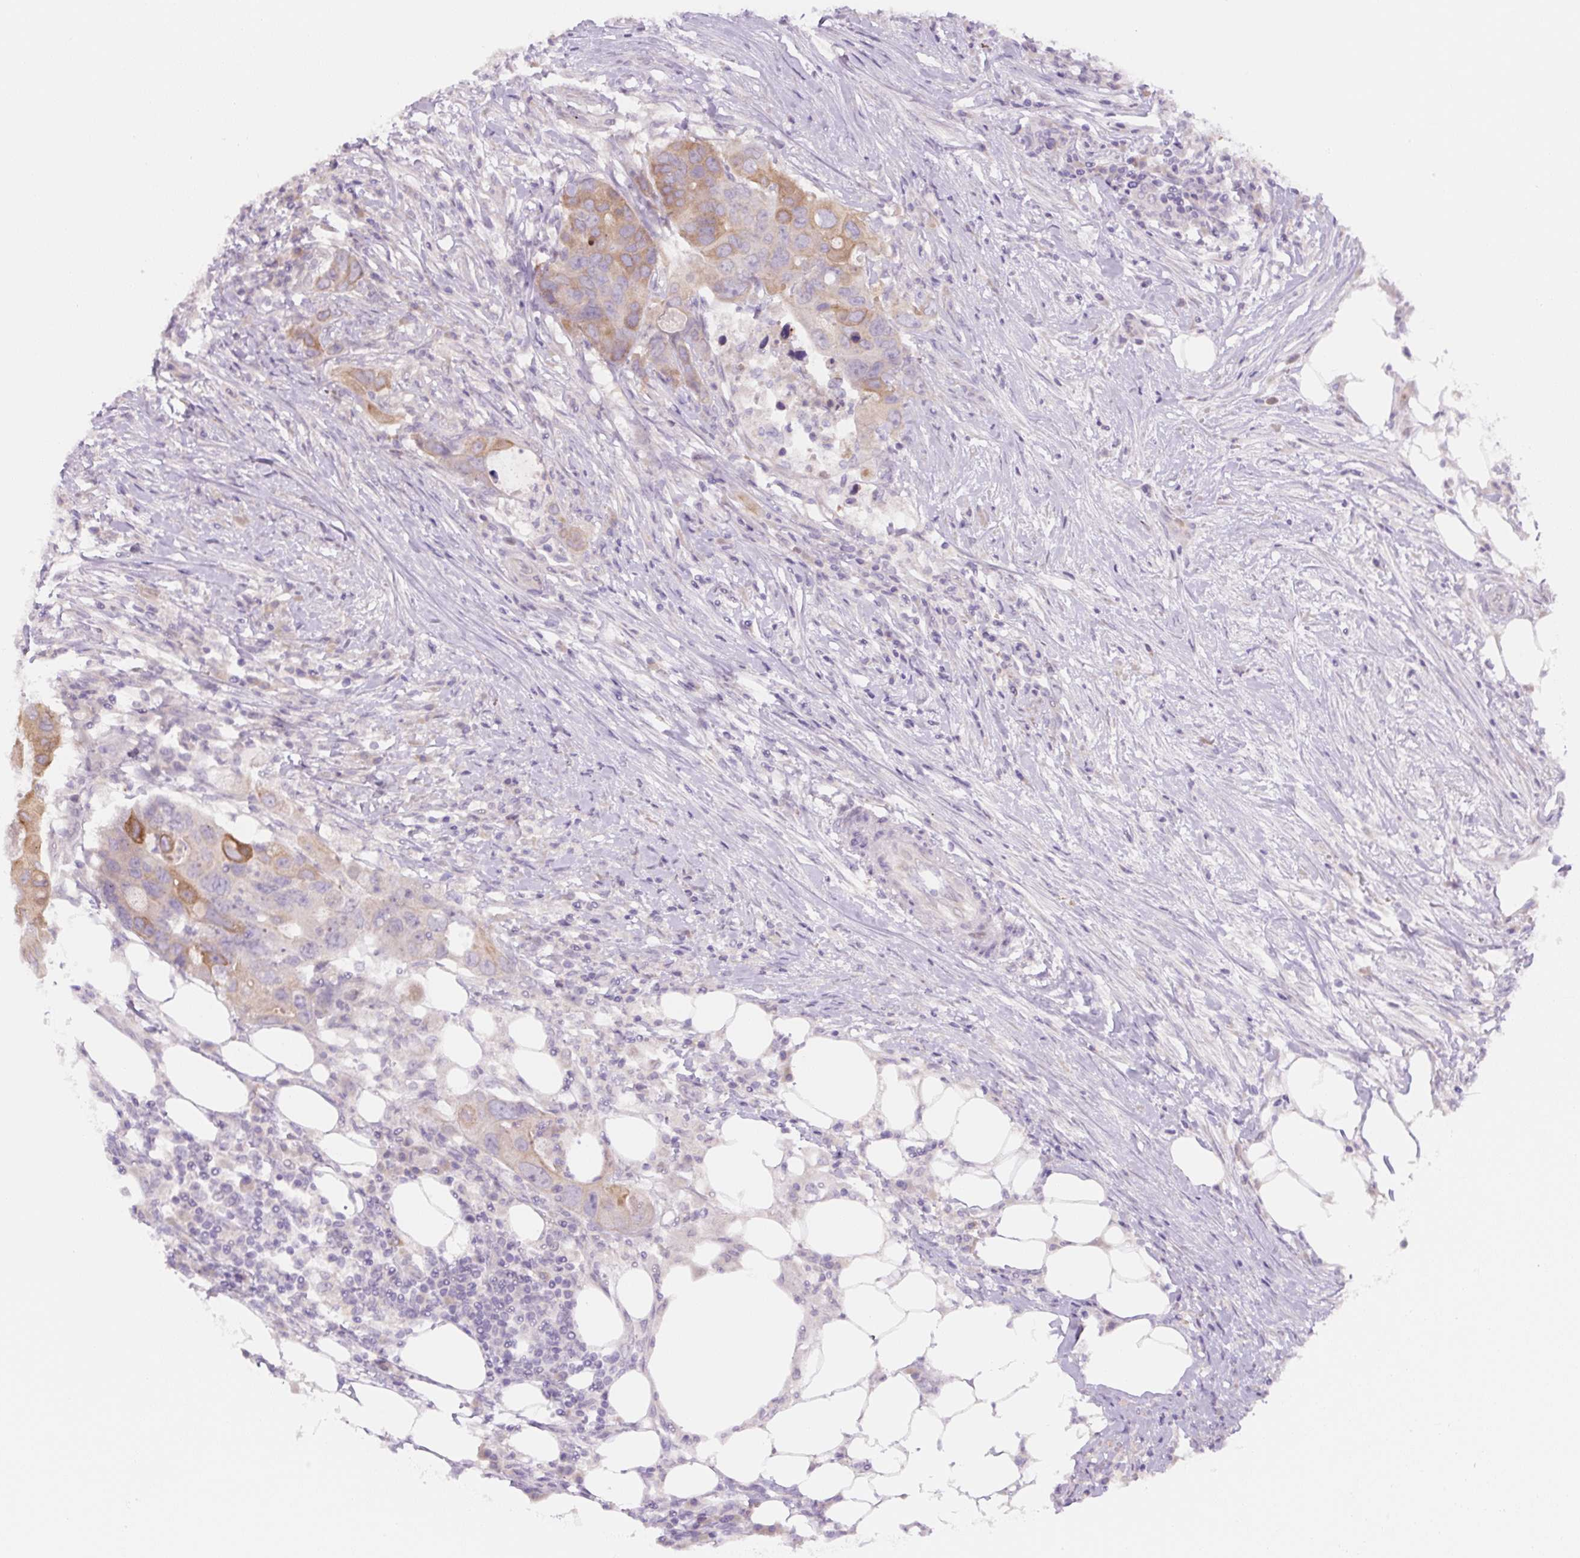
{"staining": {"intensity": "moderate", "quantity": "<25%", "location": "cytoplasmic/membranous"}, "tissue": "colorectal cancer", "cell_type": "Tumor cells", "image_type": "cancer", "snomed": [{"axis": "morphology", "description": "Adenocarcinoma, NOS"}, {"axis": "topography", "description": "Colon"}], "caption": "Brown immunohistochemical staining in human colorectal adenocarcinoma demonstrates moderate cytoplasmic/membranous staining in approximately <25% of tumor cells.", "gene": "YIF1B", "patient": {"sex": "male", "age": 71}}